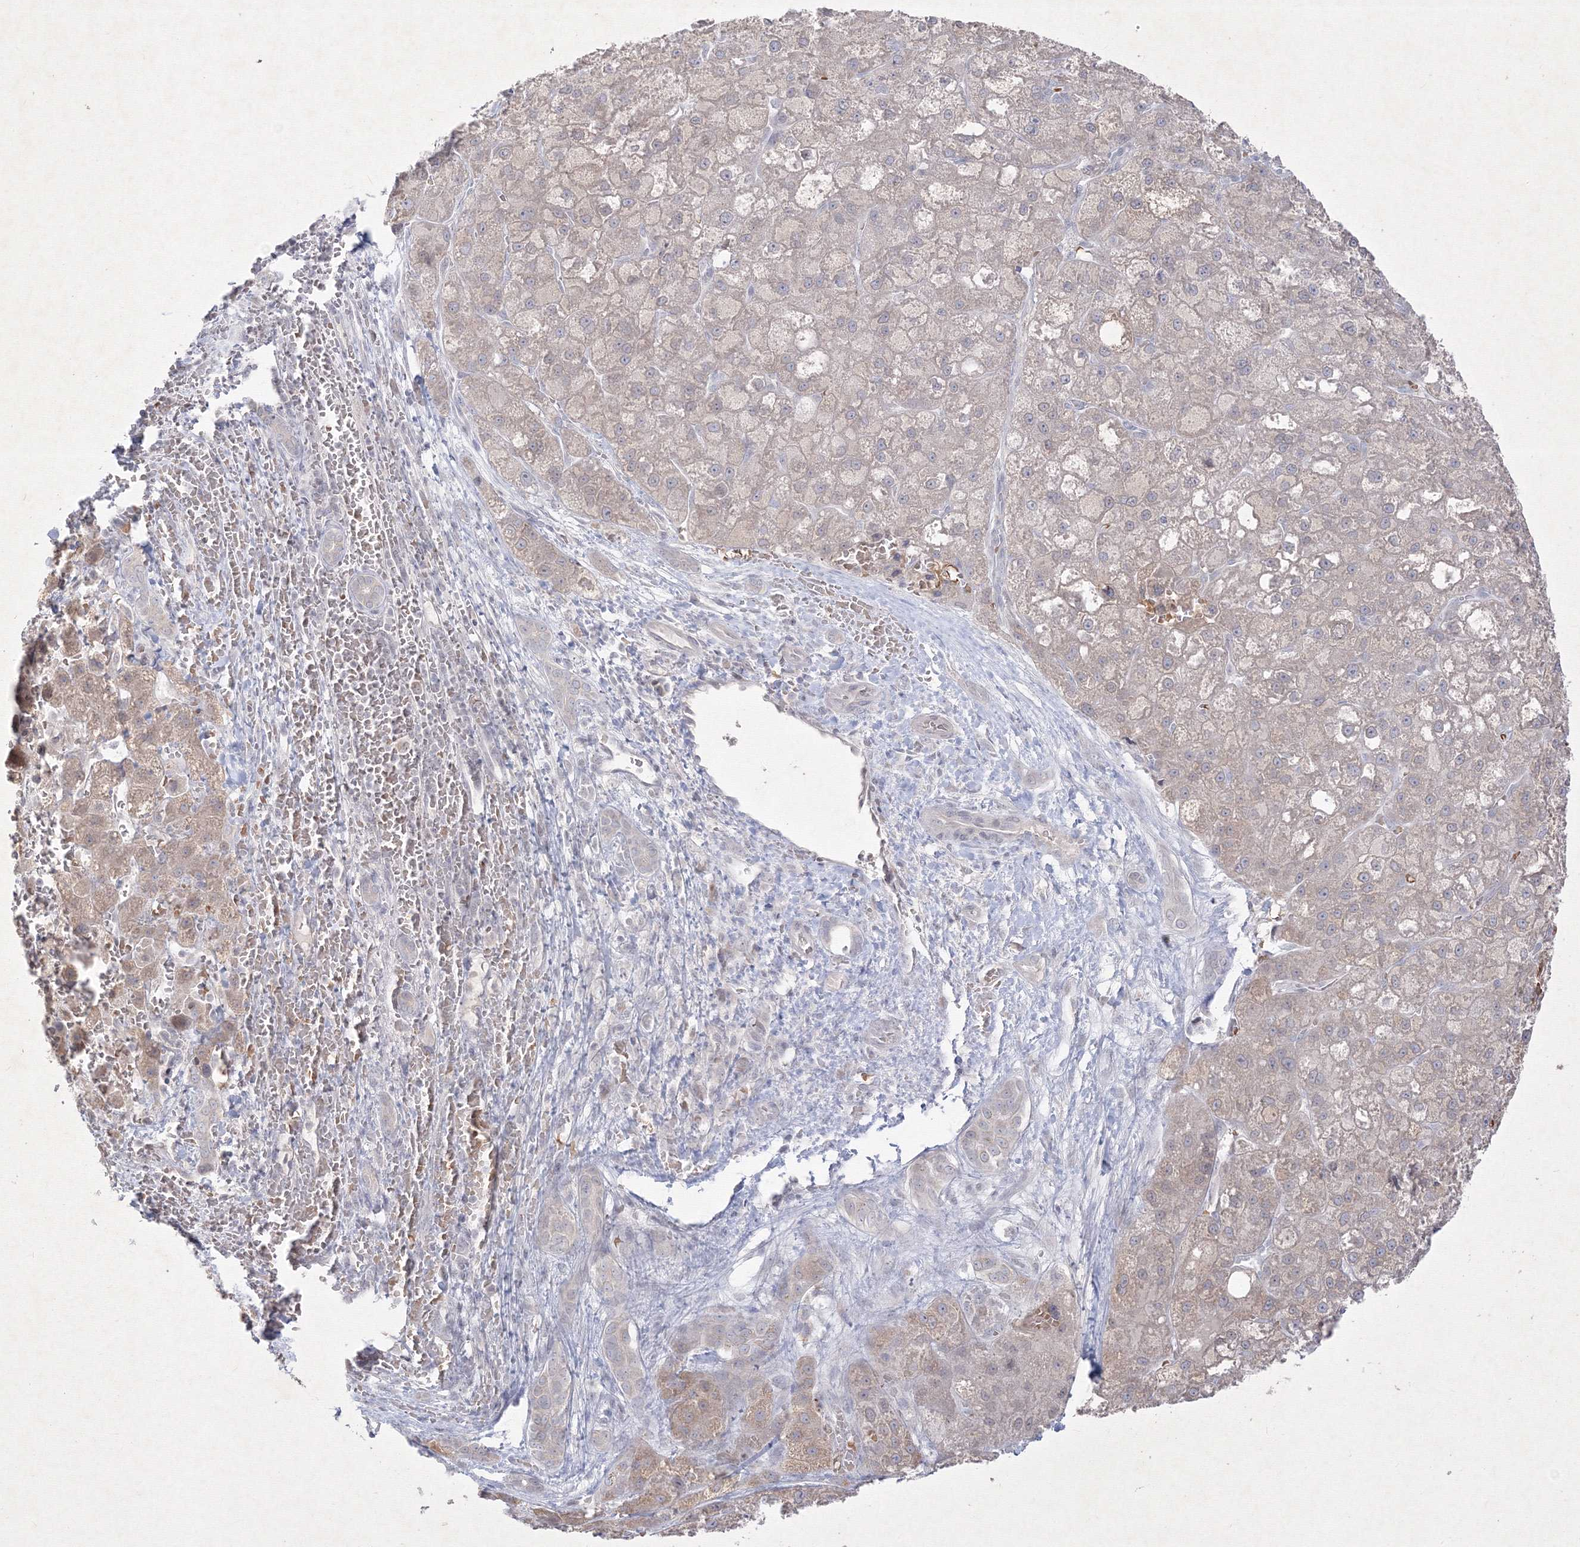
{"staining": {"intensity": "weak", "quantity": "<25%", "location": "cytoplasmic/membranous"}, "tissue": "liver cancer", "cell_type": "Tumor cells", "image_type": "cancer", "snomed": [{"axis": "morphology", "description": "Carcinoma, Hepatocellular, NOS"}, {"axis": "topography", "description": "Liver"}], "caption": "Immunohistochemistry (IHC) histopathology image of human hepatocellular carcinoma (liver) stained for a protein (brown), which demonstrates no positivity in tumor cells.", "gene": "NXPE3", "patient": {"sex": "male", "age": 57}}